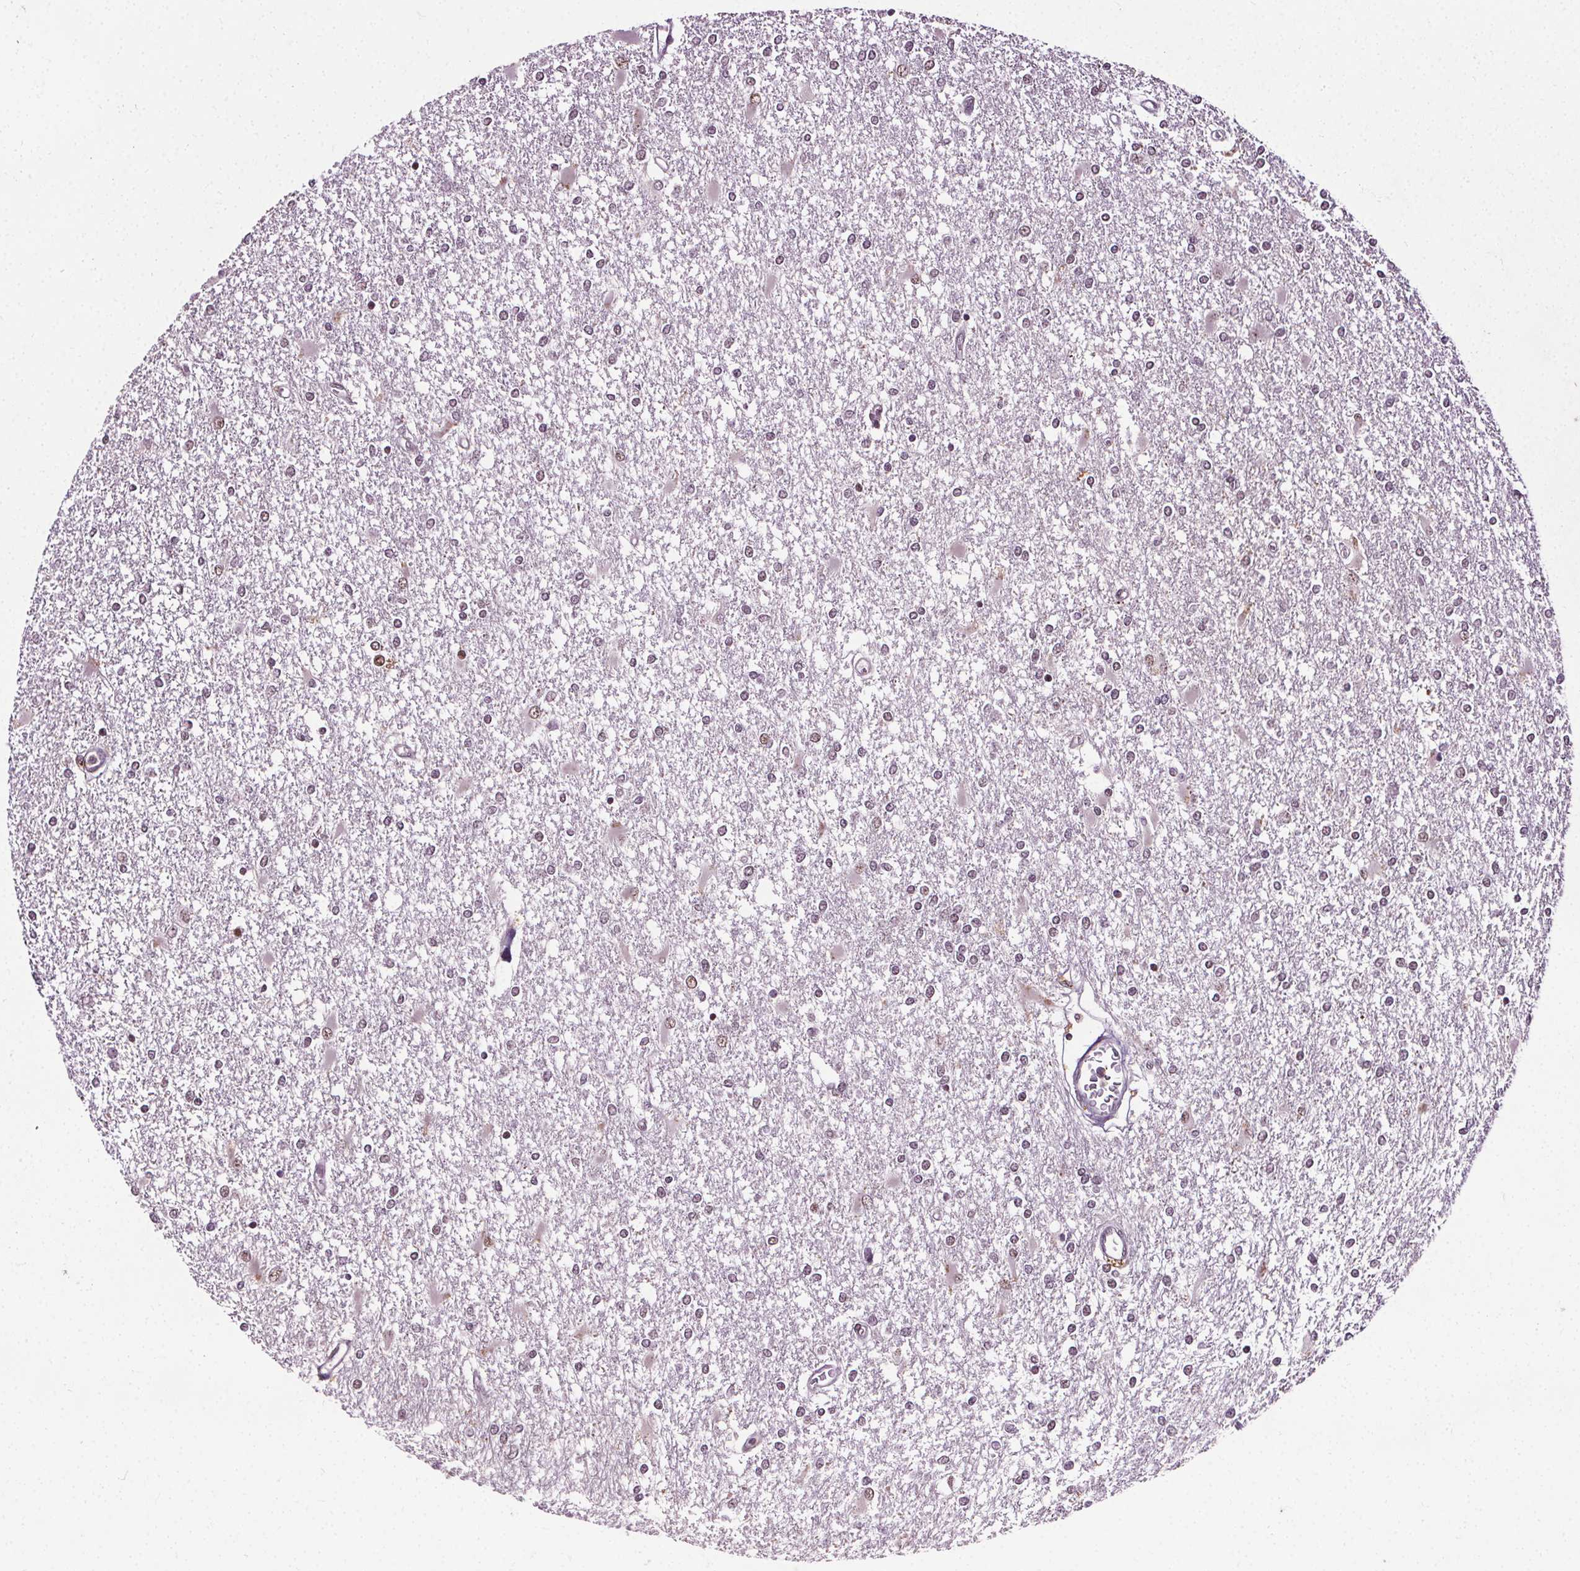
{"staining": {"intensity": "moderate", "quantity": "<25%", "location": "nuclear"}, "tissue": "glioma", "cell_type": "Tumor cells", "image_type": "cancer", "snomed": [{"axis": "morphology", "description": "Glioma, malignant, High grade"}, {"axis": "topography", "description": "Cerebral cortex"}], "caption": "Immunohistochemistry (DAB (3,3'-diaminobenzidine)) staining of human glioma shows moderate nuclear protein expression in about <25% of tumor cells.", "gene": "MED6", "patient": {"sex": "male", "age": 79}}